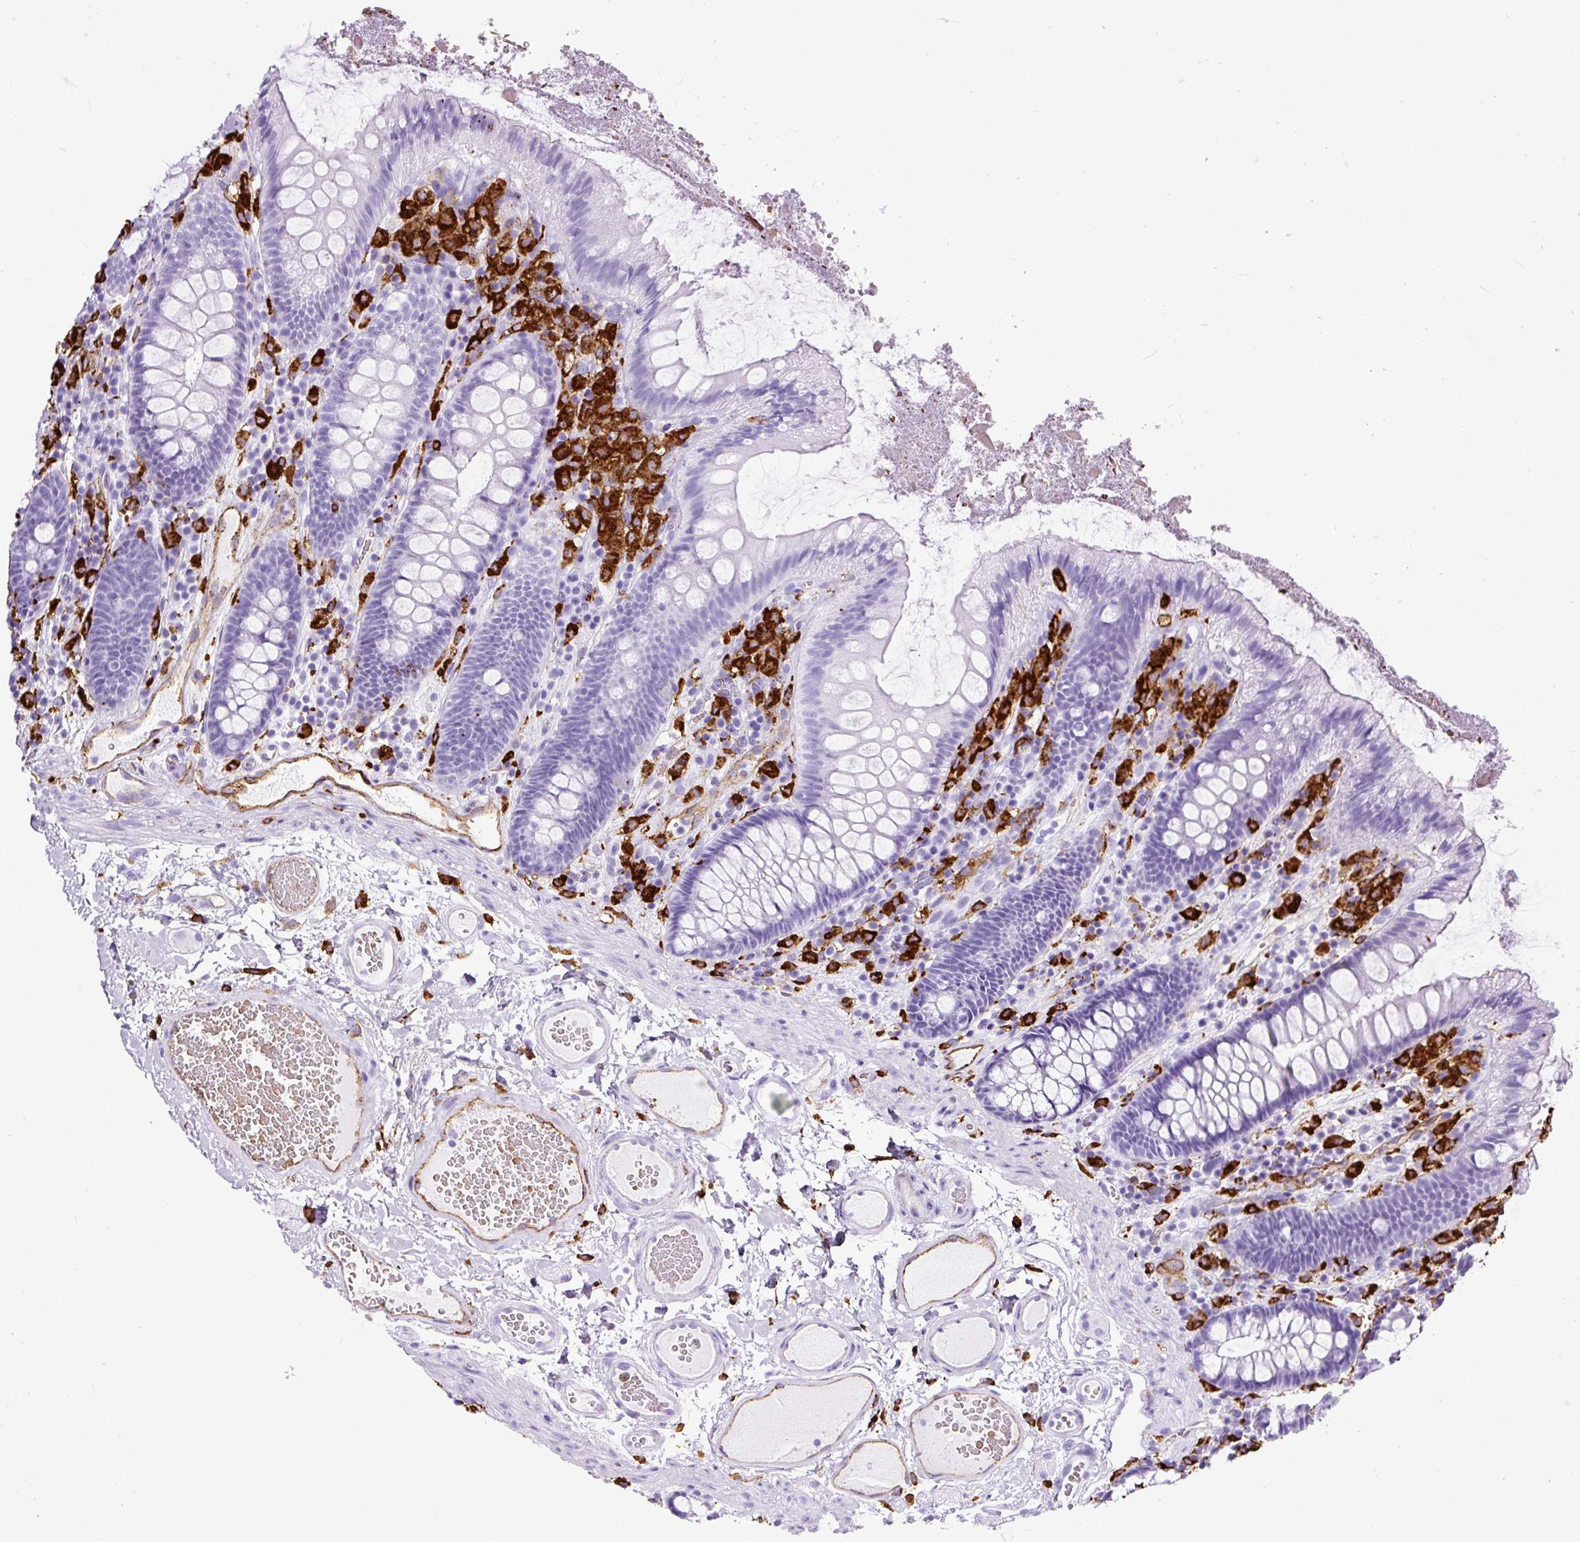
{"staining": {"intensity": "moderate", "quantity": "<25%", "location": "cytoplasmic/membranous"}, "tissue": "colon", "cell_type": "Endothelial cells", "image_type": "normal", "snomed": [{"axis": "morphology", "description": "Normal tissue, NOS"}, {"axis": "topography", "description": "Colon"}], "caption": "This photomicrograph displays unremarkable colon stained with immunohistochemistry (IHC) to label a protein in brown. The cytoplasmic/membranous of endothelial cells show moderate positivity for the protein. Nuclei are counter-stained blue.", "gene": "HLA", "patient": {"sex": "male", "age": 84}}